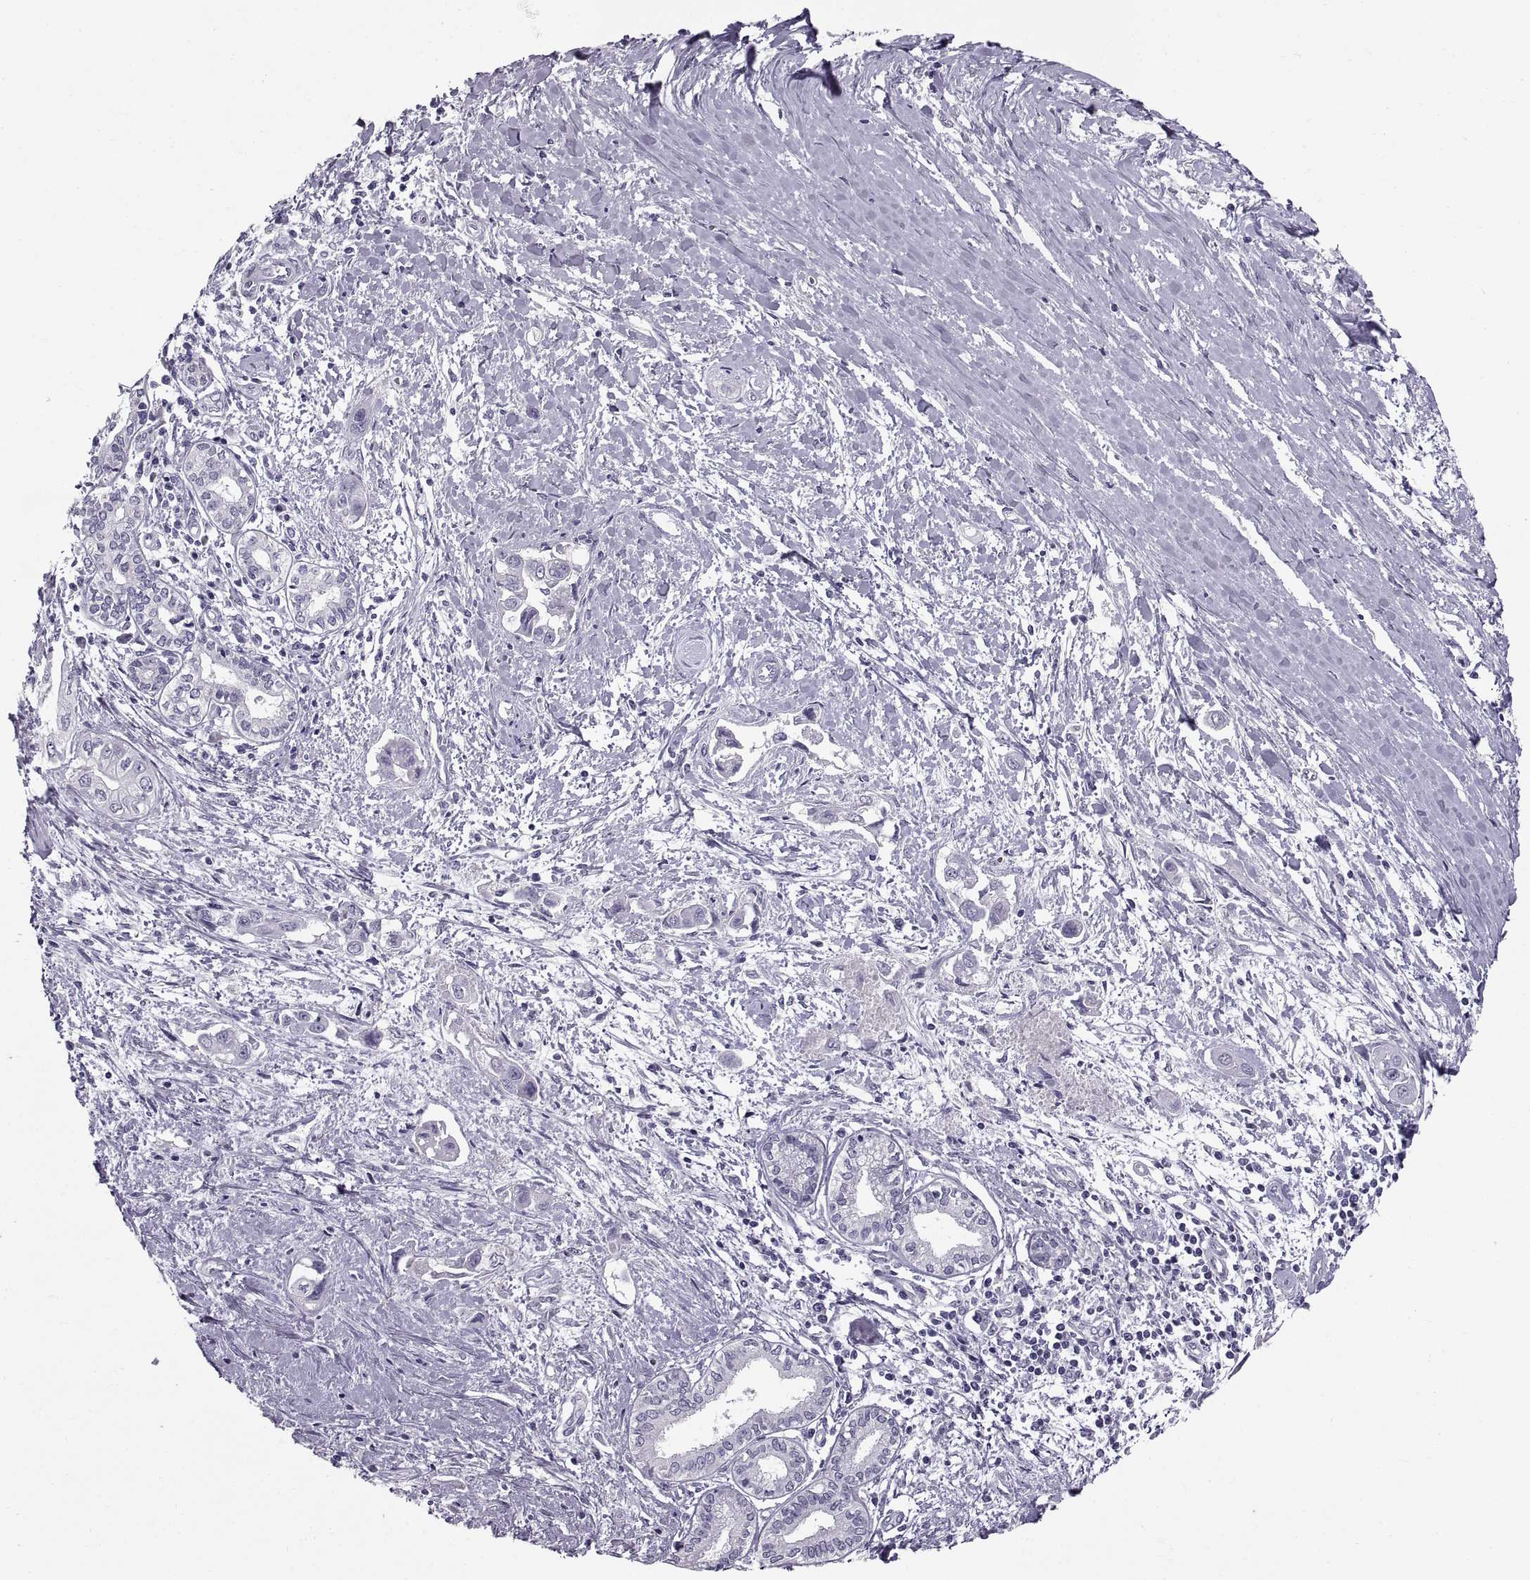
{"staining": {"intensity": "negative", "quantity": "none", "location": "none"}, "tissue": "pancreatic cancer", "cell_type": "Tumor cells", "image_type": "cancer", "snomed": [{"axis": "morphology", "description": "Adenocarcinoma, NOS"}, {"axis": "topography", "description": "Pancreas"}], "caption": "A high-resolution histopathology image shows IHC staining of pancreatic adenocarcinoma, which demonstrates no significant expression in tumor cells.", "gene": "SPACDR", "patient": {"sex": "male", "age": 60}}